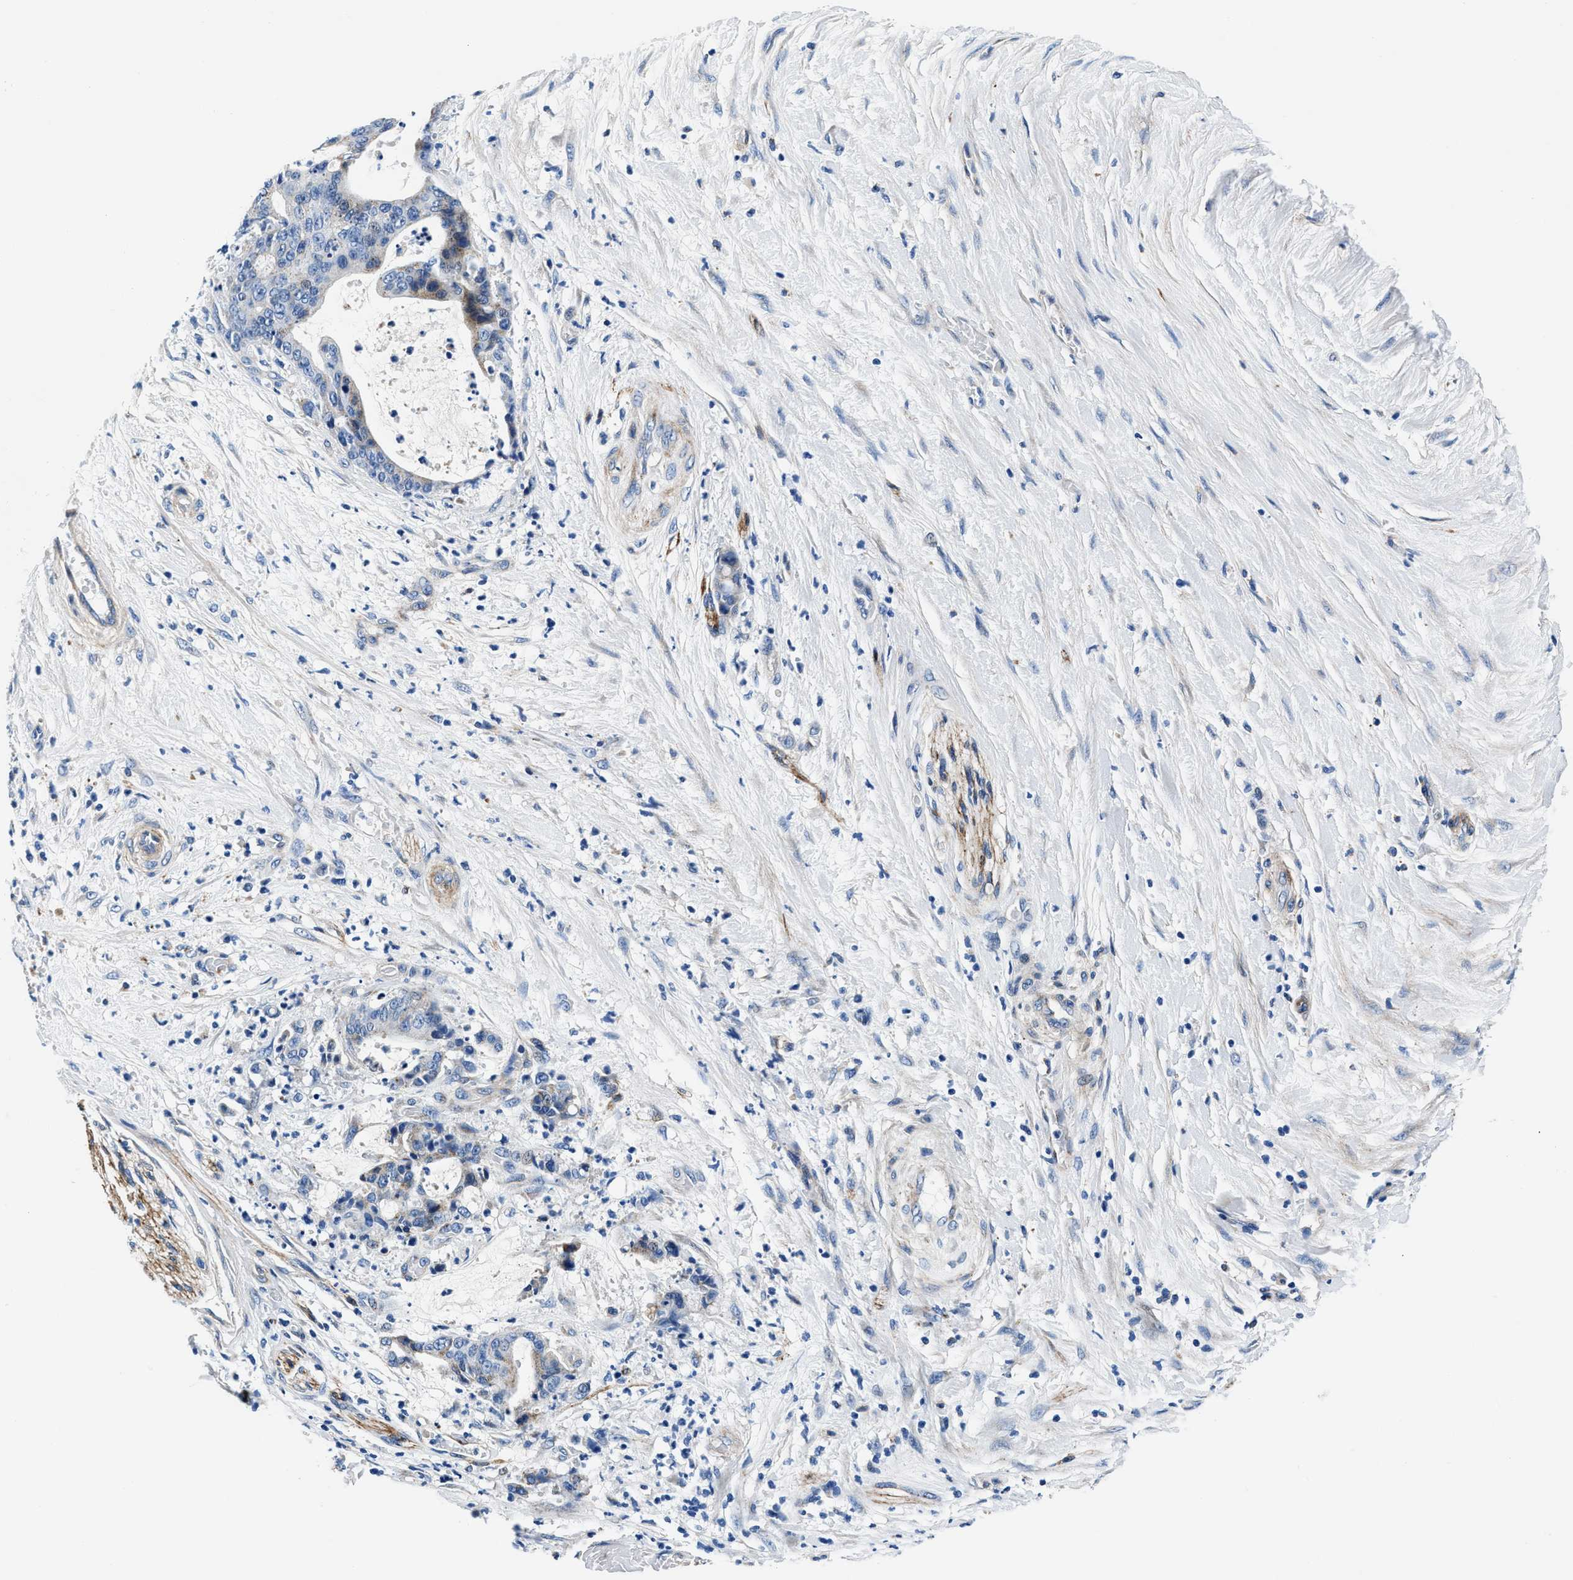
{"staining": {"intensity": "negative", "quantity": "none", "location": "none"}, "tissue": "liver cancer", "cell_type": "Tumor cells", "image_type": "cancer", "snomed": [{"axis": "morphology", "description": "Normal tissue, NOS"}, {"axis": "morphology", "description": "Cholangiocarcinoma"}, {"axis": "topography", "description": "Liver"}, {"axis": "topography", "description": "Peripheral nerve tissue"}], "caption": "IHC micrograph of human liver cancer stained for a protein (brown), which shows no staining in tumor cells. Brightfield microscopy of IHC stained with DAB (brown) and hematoxylin (blue), captured at high magnification.", "gene": "DAG1", "patient": {"sex": "female", "age": 73}}